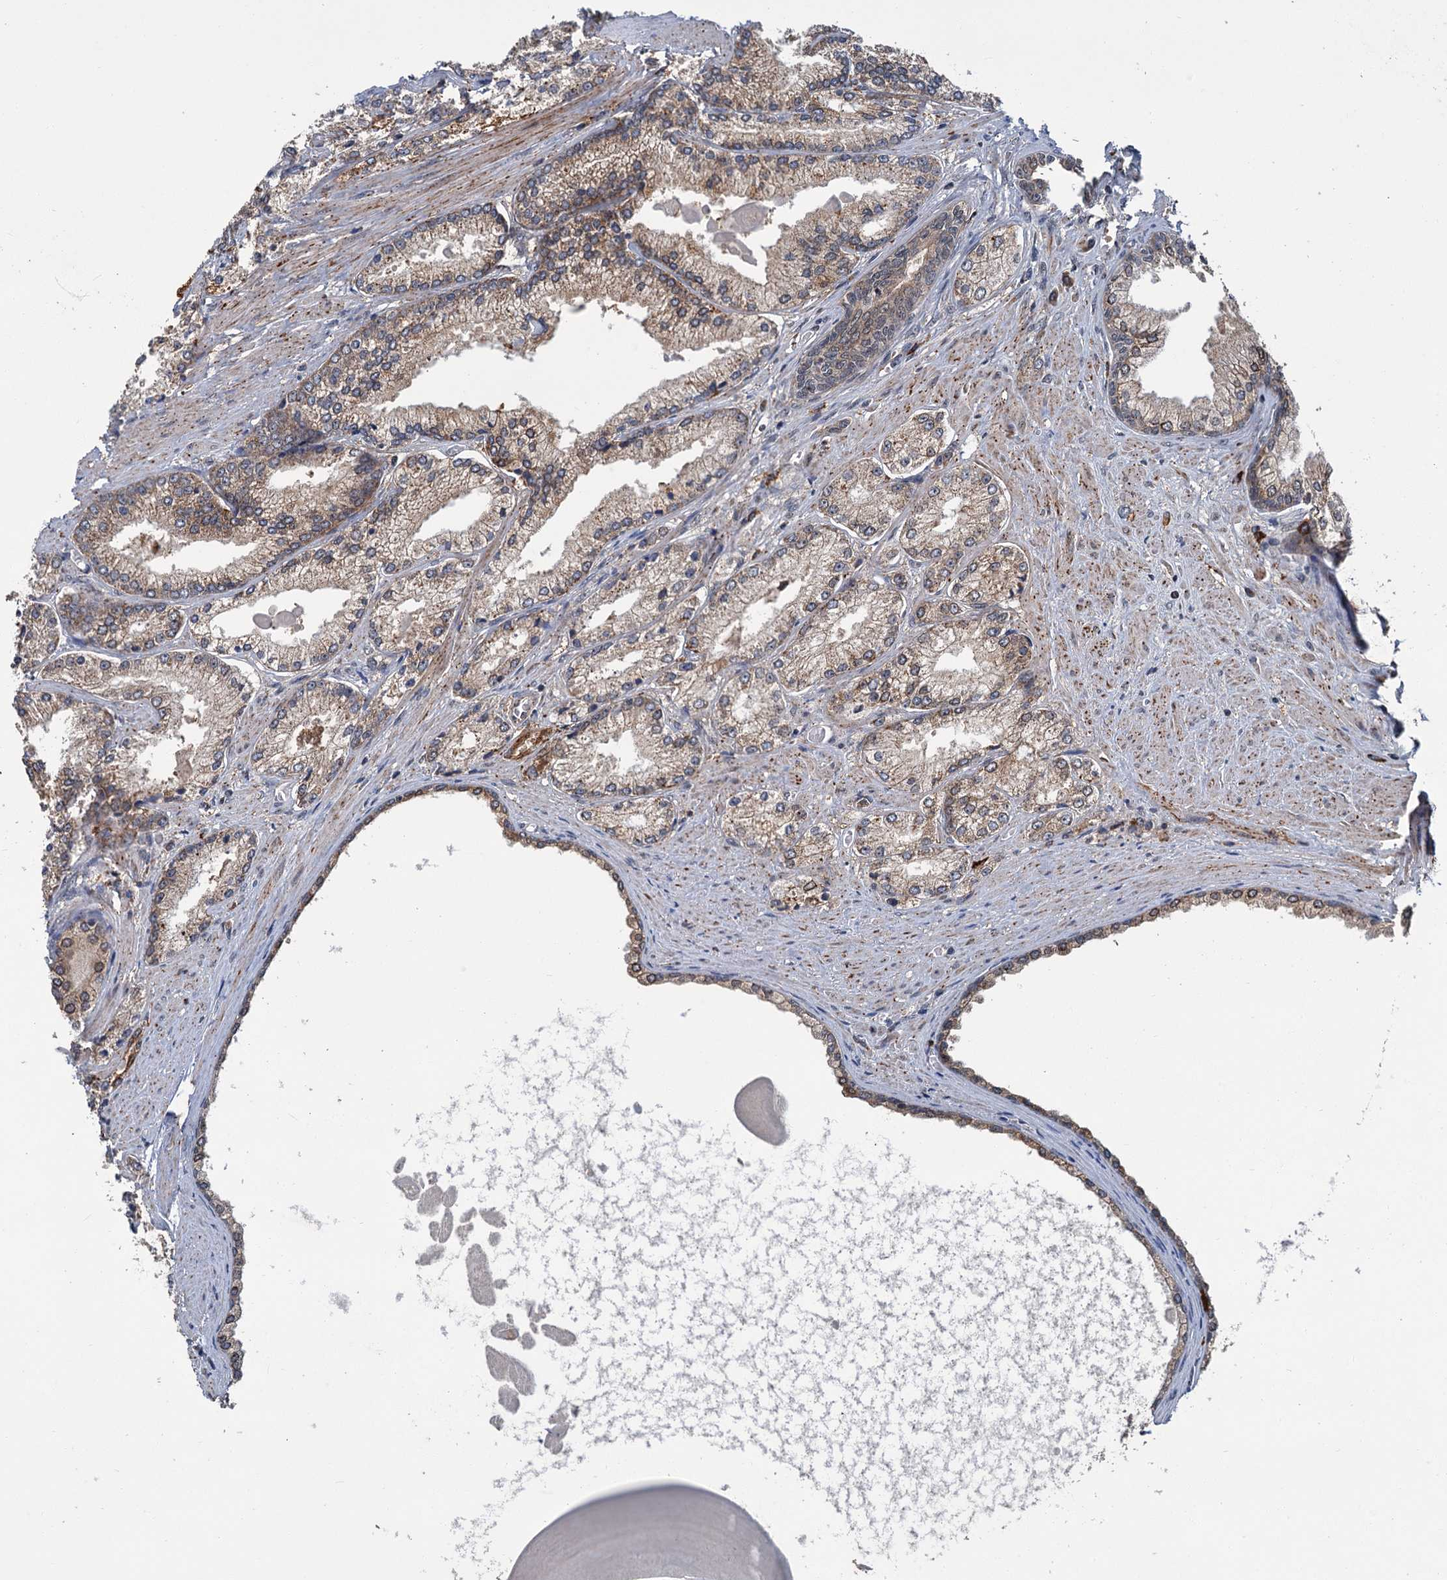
{"staining": {"intensity": "moderate", "quantity": ">75%", "location": "cytoplasmic/membranous"}, "tissue": "prostate cancer", "cell_type": "Tumor cells", "image_type": "cancer", "snomed": [{"axis": "morphology", "description": "Adenocarcinoma, High grade"}, {"axis": "topography", "description": "Prostate"}], "caption": "The histopathology image demonstrates a brown stain indicating the presence of a protein in the cytoplasmic/membranous of tumor cells in prostate cancer. (brown staining indicates protein expression, while blue staining denotes nuclei).", "gene": "KANSL2", "patient": {"sex": "male", "age": 66}}